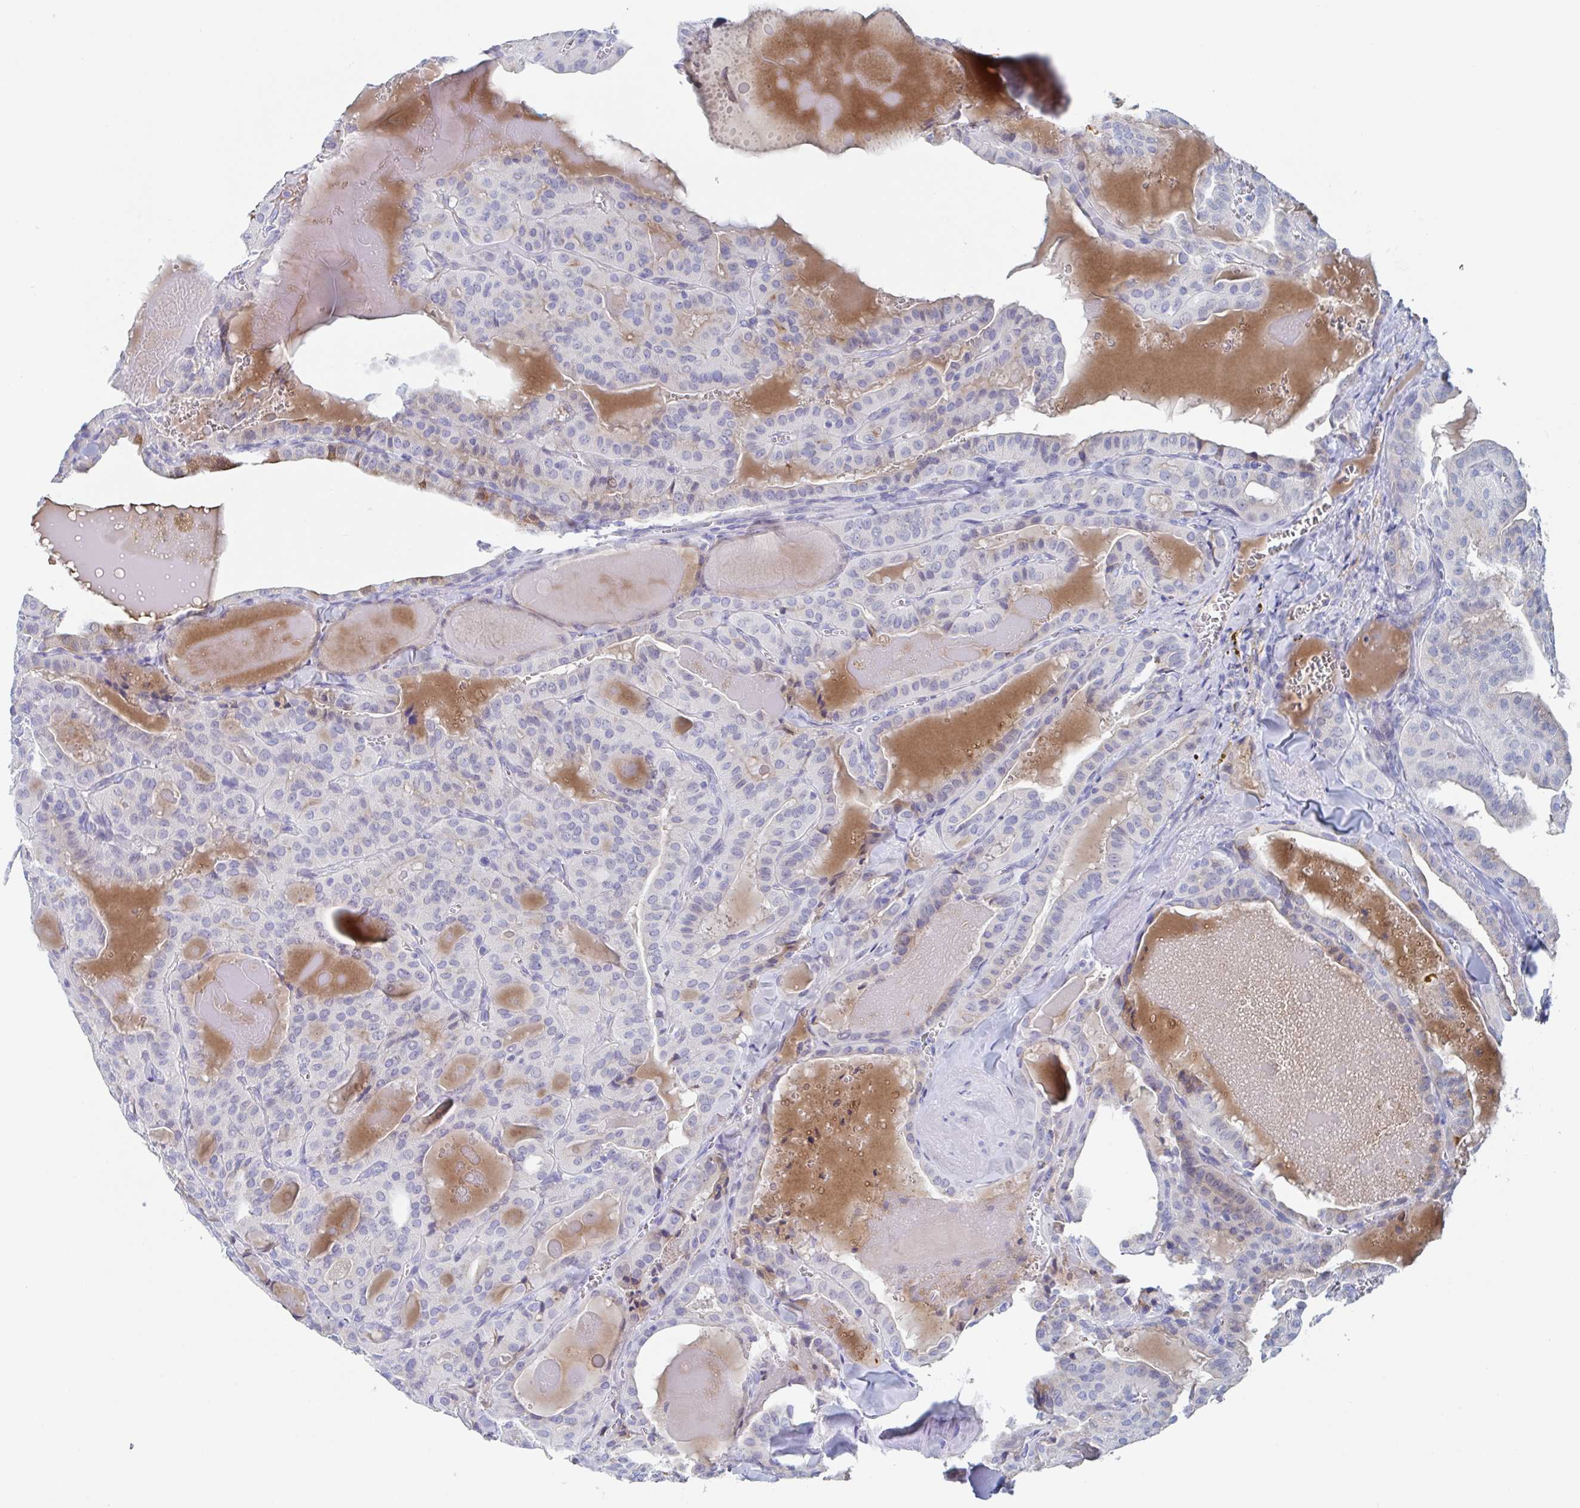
{"staining": {"intensity": "negative", "quantity": "none", "location": "none"}, "tissue": "thyroid cancer", "cell_type": "Tumor cells", "image_type": "cancer", "snomed": [{"axis": "morphology", "description": "Papillary adenocarcinoma, NOS"}, {"axis": "topography", "description": "Thyroid gland"}], "caption": "Thyroid cancer was stained to show a protein in brown. There is no significant positivity in tumor cells.", "gene": "NT5C3B", "patient": {"sex": "male", "age": 52}}